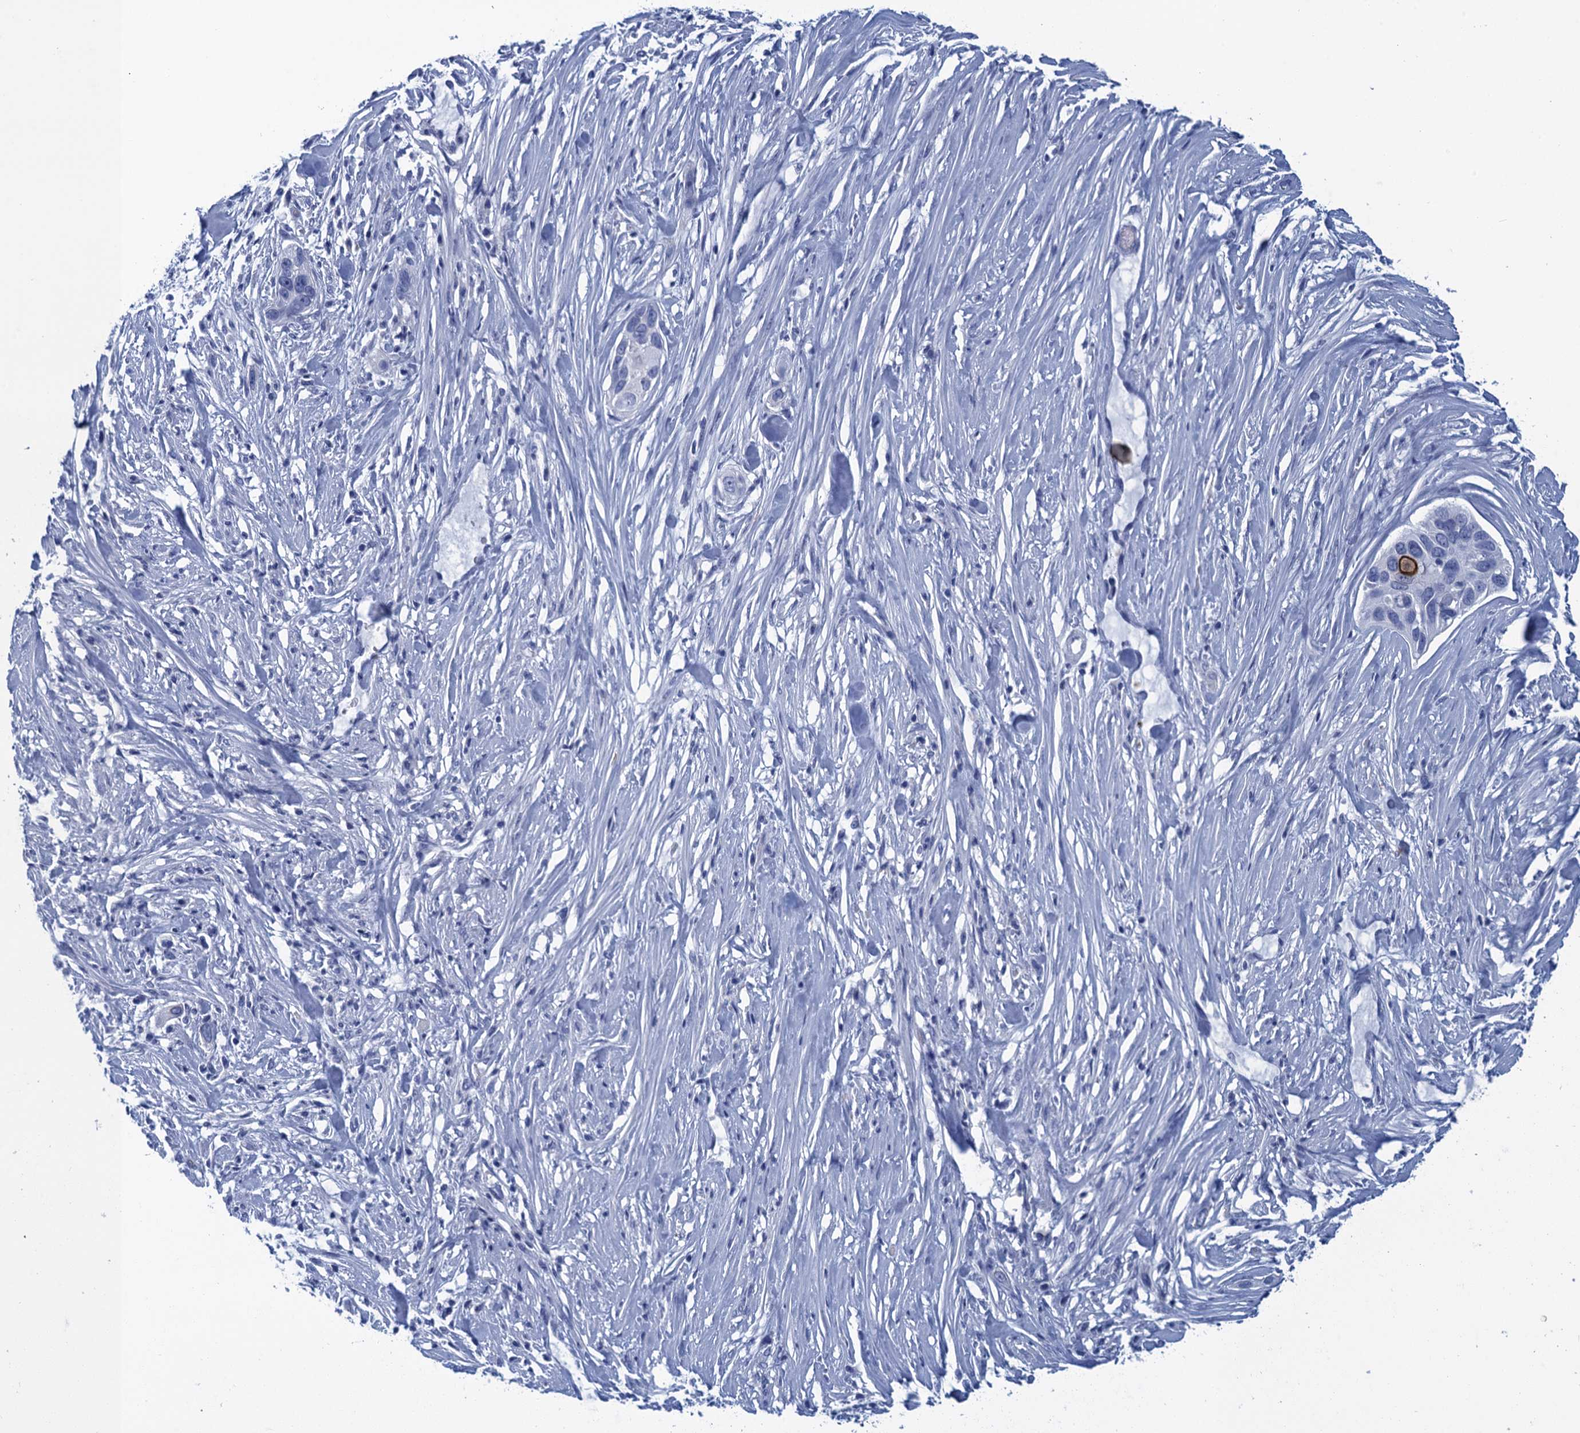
{"staining": {"intensity": "negative", "quantity": "none", "location": "none"}, "tissue": "pancreatic cancer", "cell_type": "Tumor cells", "image_type": "cancer", "snomed": [{"axis": "morphology", "description": "Adenocarcinoma, NOS"}, {"axis": "topography", "description": "Pancreas"}], "caption": "Pancreatic cancer was stained to show a protein in brown. There is no significant staining in tumor cells. The staining was performed using DAB to visualize the protein expression in brown, while the nuclei were stained in blue with hematoxylin (Magnification: 20x).", "gene": "SCEL", "patient": {"sex": "female", "age": 60}}